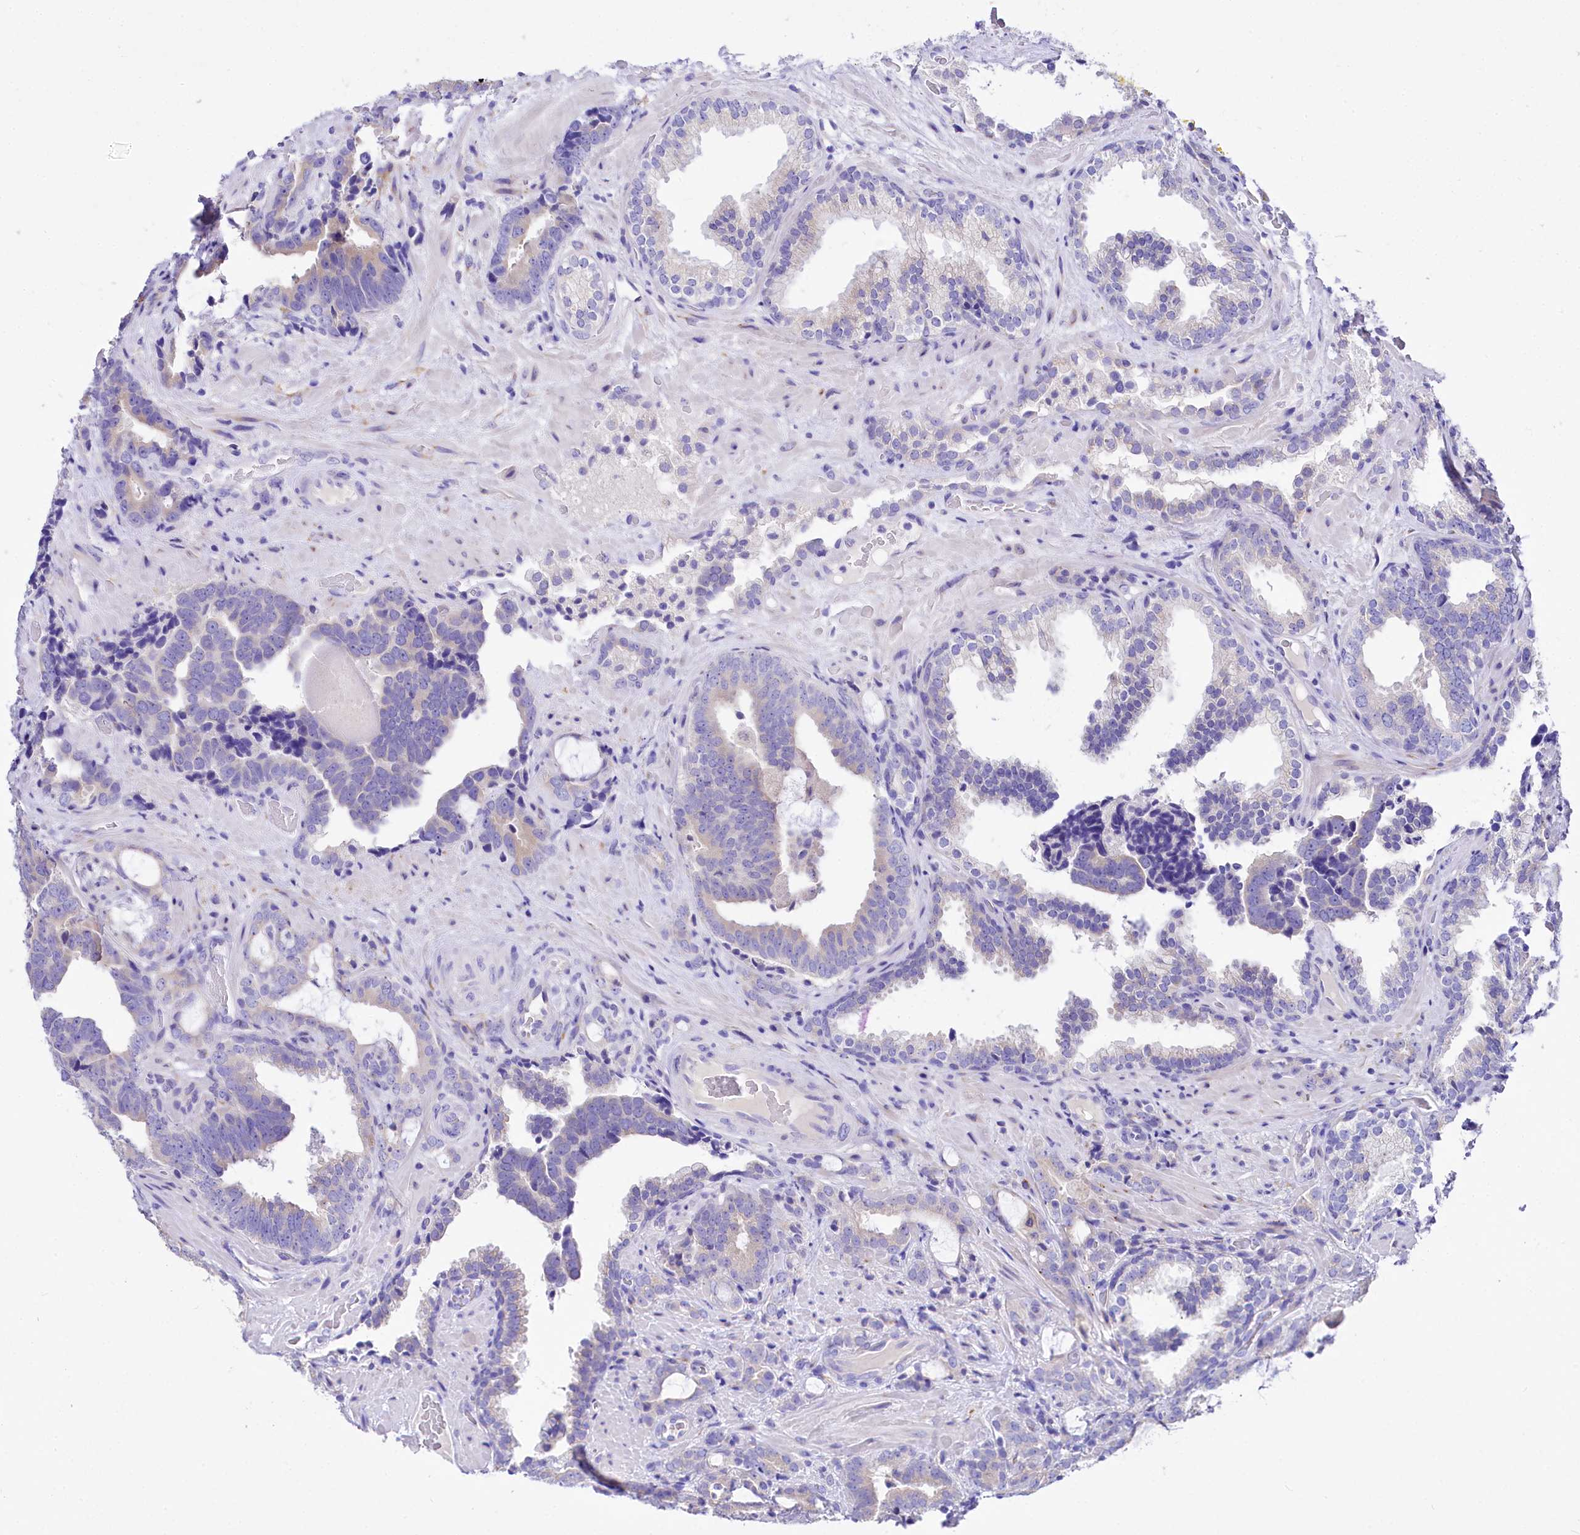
{"staining": {"intensity": "weak", "quantity": "<25%", "location": "cytoplasmic/membranous"}, "tissue": "prostate cancer", "cell_type": "Tumor cells", "image_type": "cancer", "snomed": [{"axis": "morphology", "description": "Adenocarcinoma, High grade"}, {"axis": "topography", "description": "Prostate and seminal vesicle, NOS"}], "caption": "This micrograph is of adenocarcinoma (high-grade) (prostate) stained with immunohistochemistry to label a protein in brown with the nuclei are counter-stained blue. There is no positivity in tumor cells.", "gene": "A2ML1", "patient": {"sex": "male", "age": 67}}